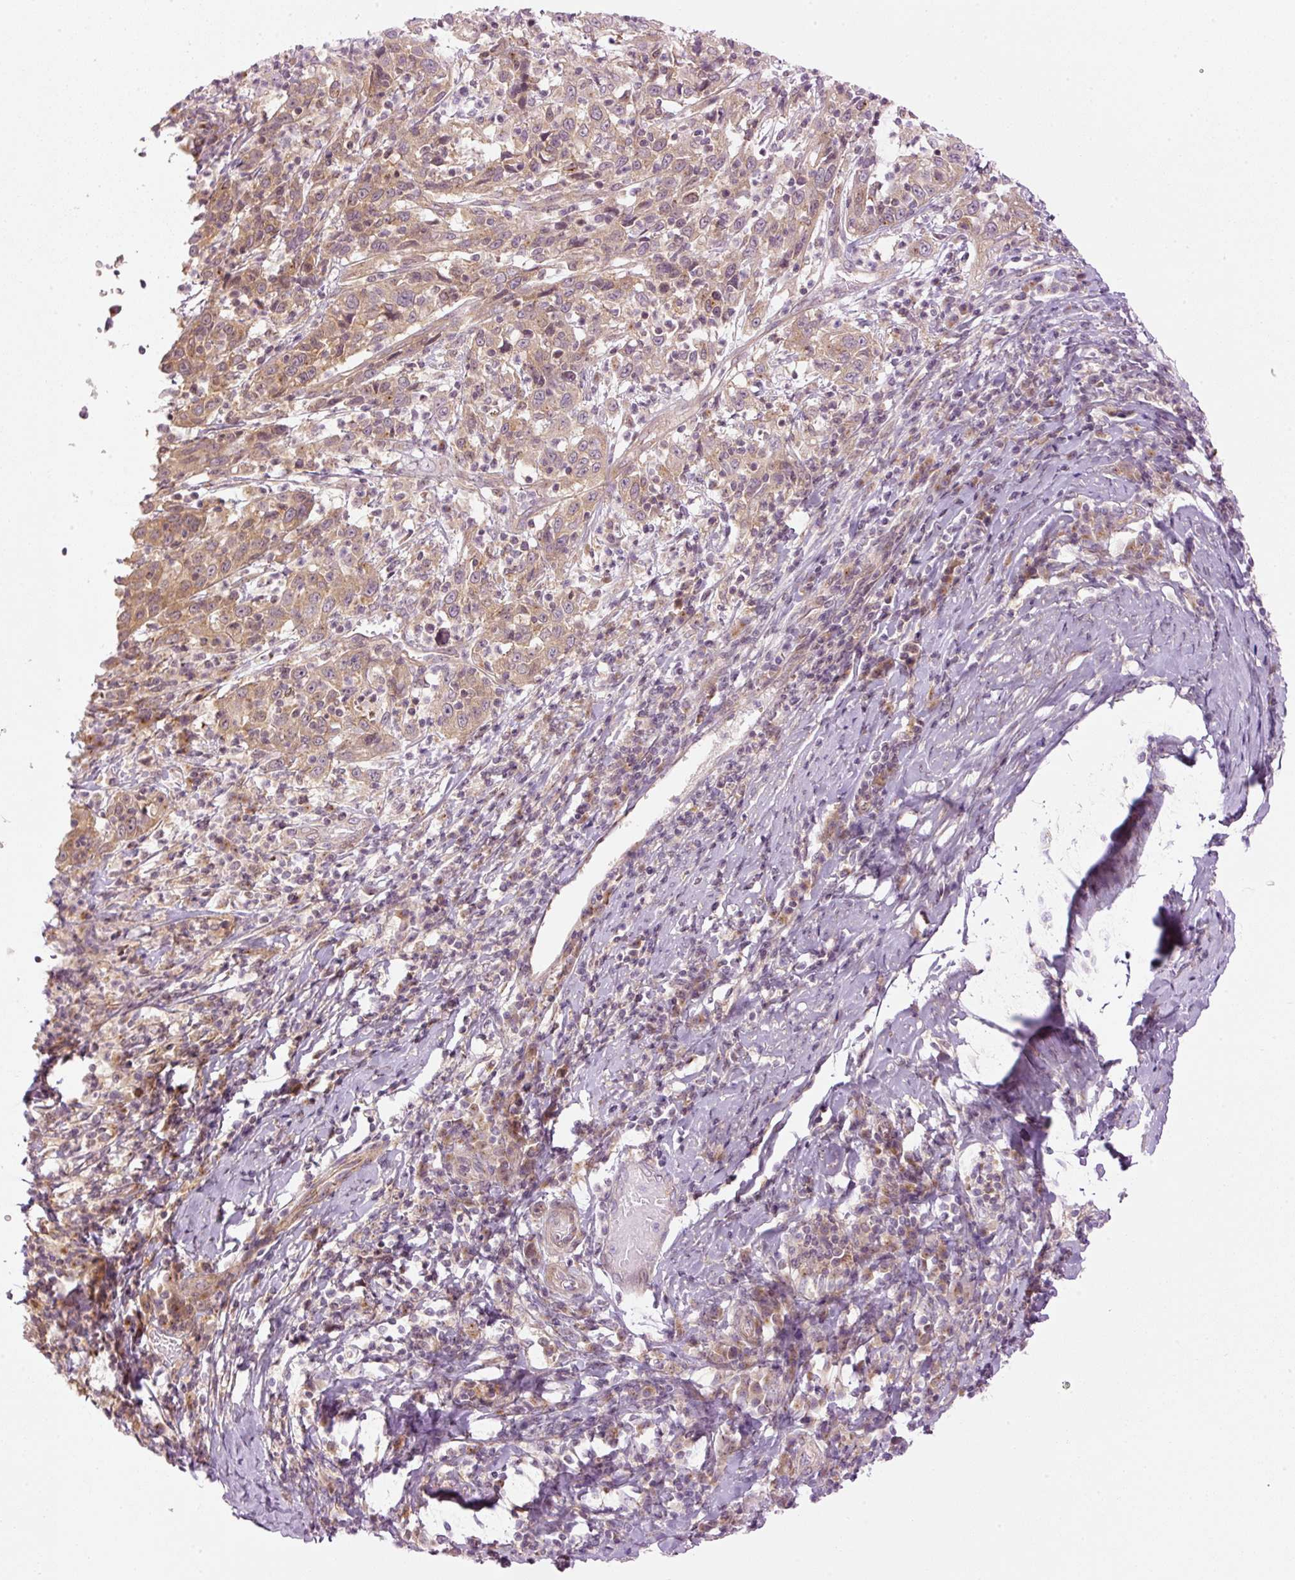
{"staining": {"intensity": "moderate", "quantity": ">75%", "location": "cytoplasmic/membranous"}, "tissue": "cervical cancer", "cell_type": "Tumor cells", "image_type": "cancer", "snomed": [{"axis": "morphology", "description": "Squamous cell carcinoma, NOS"}, {"axis": "topography", "description": "Cervix"}], "caption": "Protein expression analysis of cervical squamous cell carcinoma demonstrates moderate cytoplasmic/membranous staining in approximately >75% of tumor cells.", "gene": "MZT2B", "patient": {"sex": "female", "age": 46}}